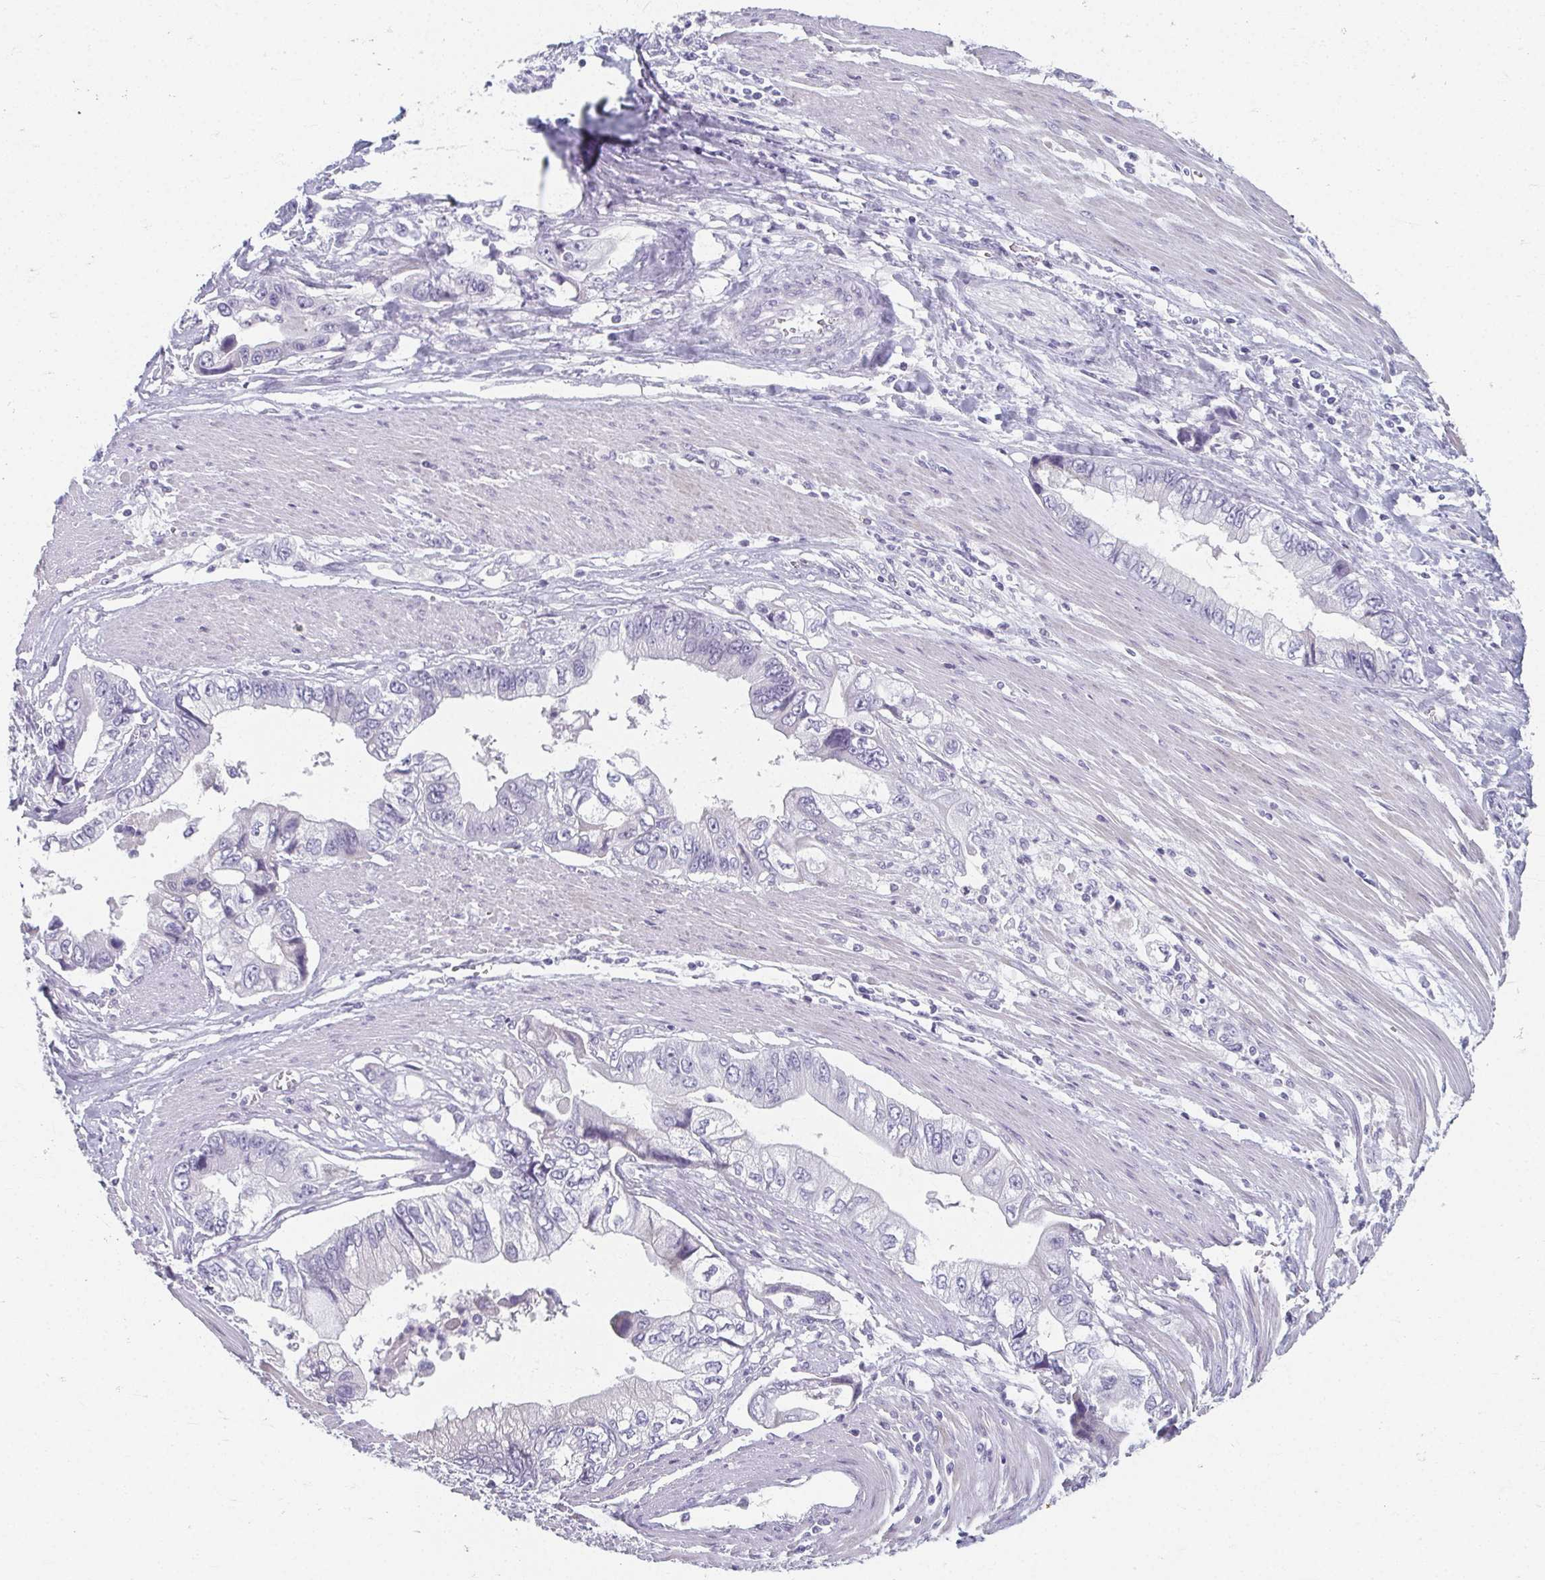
{"staining": {"intensity": "negative", "quantity": "none", "location": "none"}, "tissue": "stomach cancer", "cell_type": "Tumor cells", "image_type": "cancer", "snomed": [{"axis": "morphology", "description": "Adenocarcinoma, NOS"}, {"axis": "topography", "description": "Pancreas"}, {"axis": "topography", "description": "Stomach, upper"}], "caption": "Immunohistochemistry photomicrograph of neoplastic tissue: stomach cancer stained with DAB (3,3'-diaminobenzidine) demonstrates no significant protein positivity in tumor cells.", "gene": "CAMKV", "patient": {"sex": "male", "age": 77}}